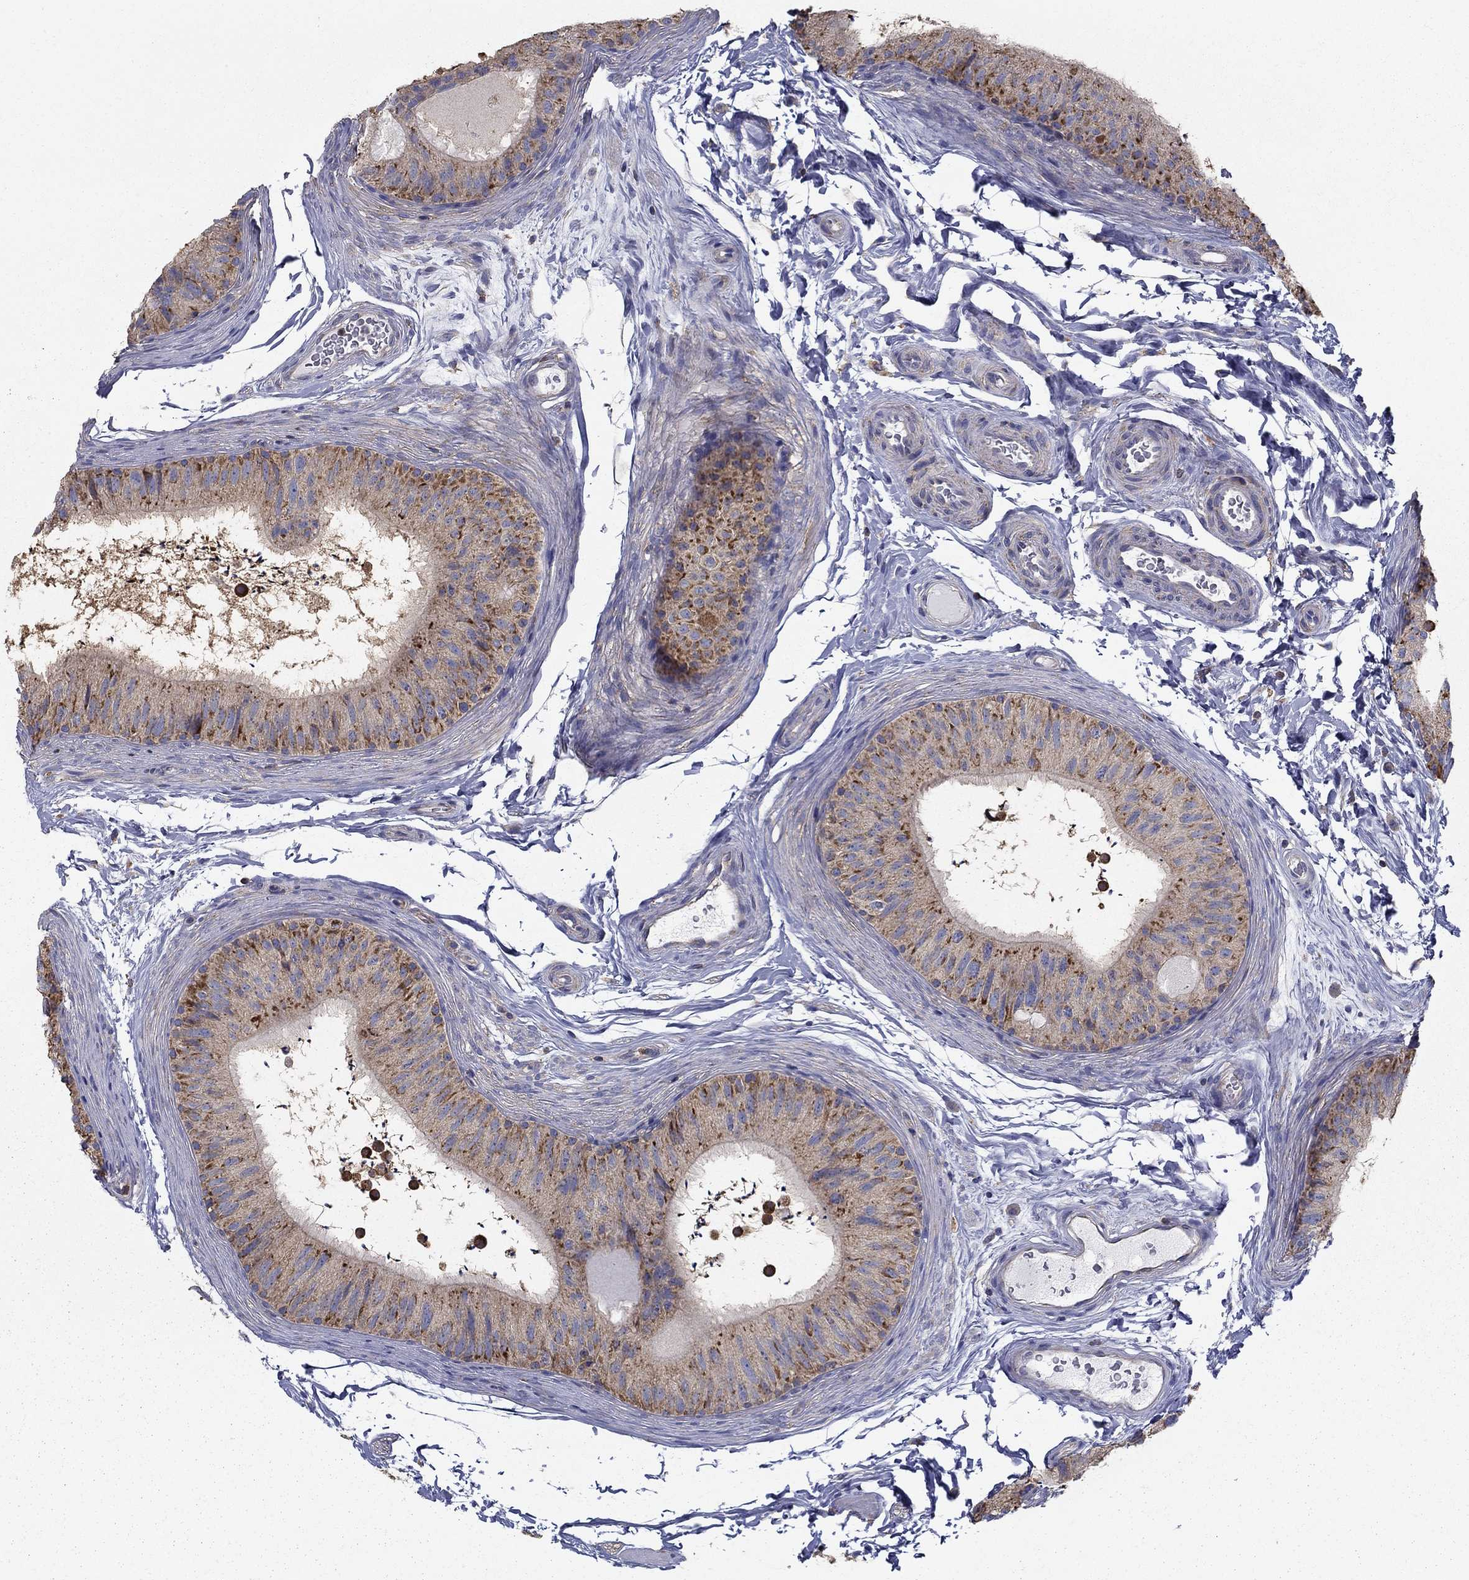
{"staining": {"intensity": "strong", "quantity": "<25%", "location": "cytoplasmic/membranous"}, "tissue": "epididymis", "cell_type": "Glandular cells", "image_type": "normal", "snomed": [{"axis": "morphology", "description": "Normal tissue, NOS"}, {"axis": "topography", "description": "Epididymis"}], "caption": "This micrograph displays immunohistochemistry (IHC) staining of unremarkable epididymis, with medium strong cytoplasmic/membranous staining in about <25% of glandular cells.", "gene": "NME5", "patient": {"sex": "male", "age": 32}}